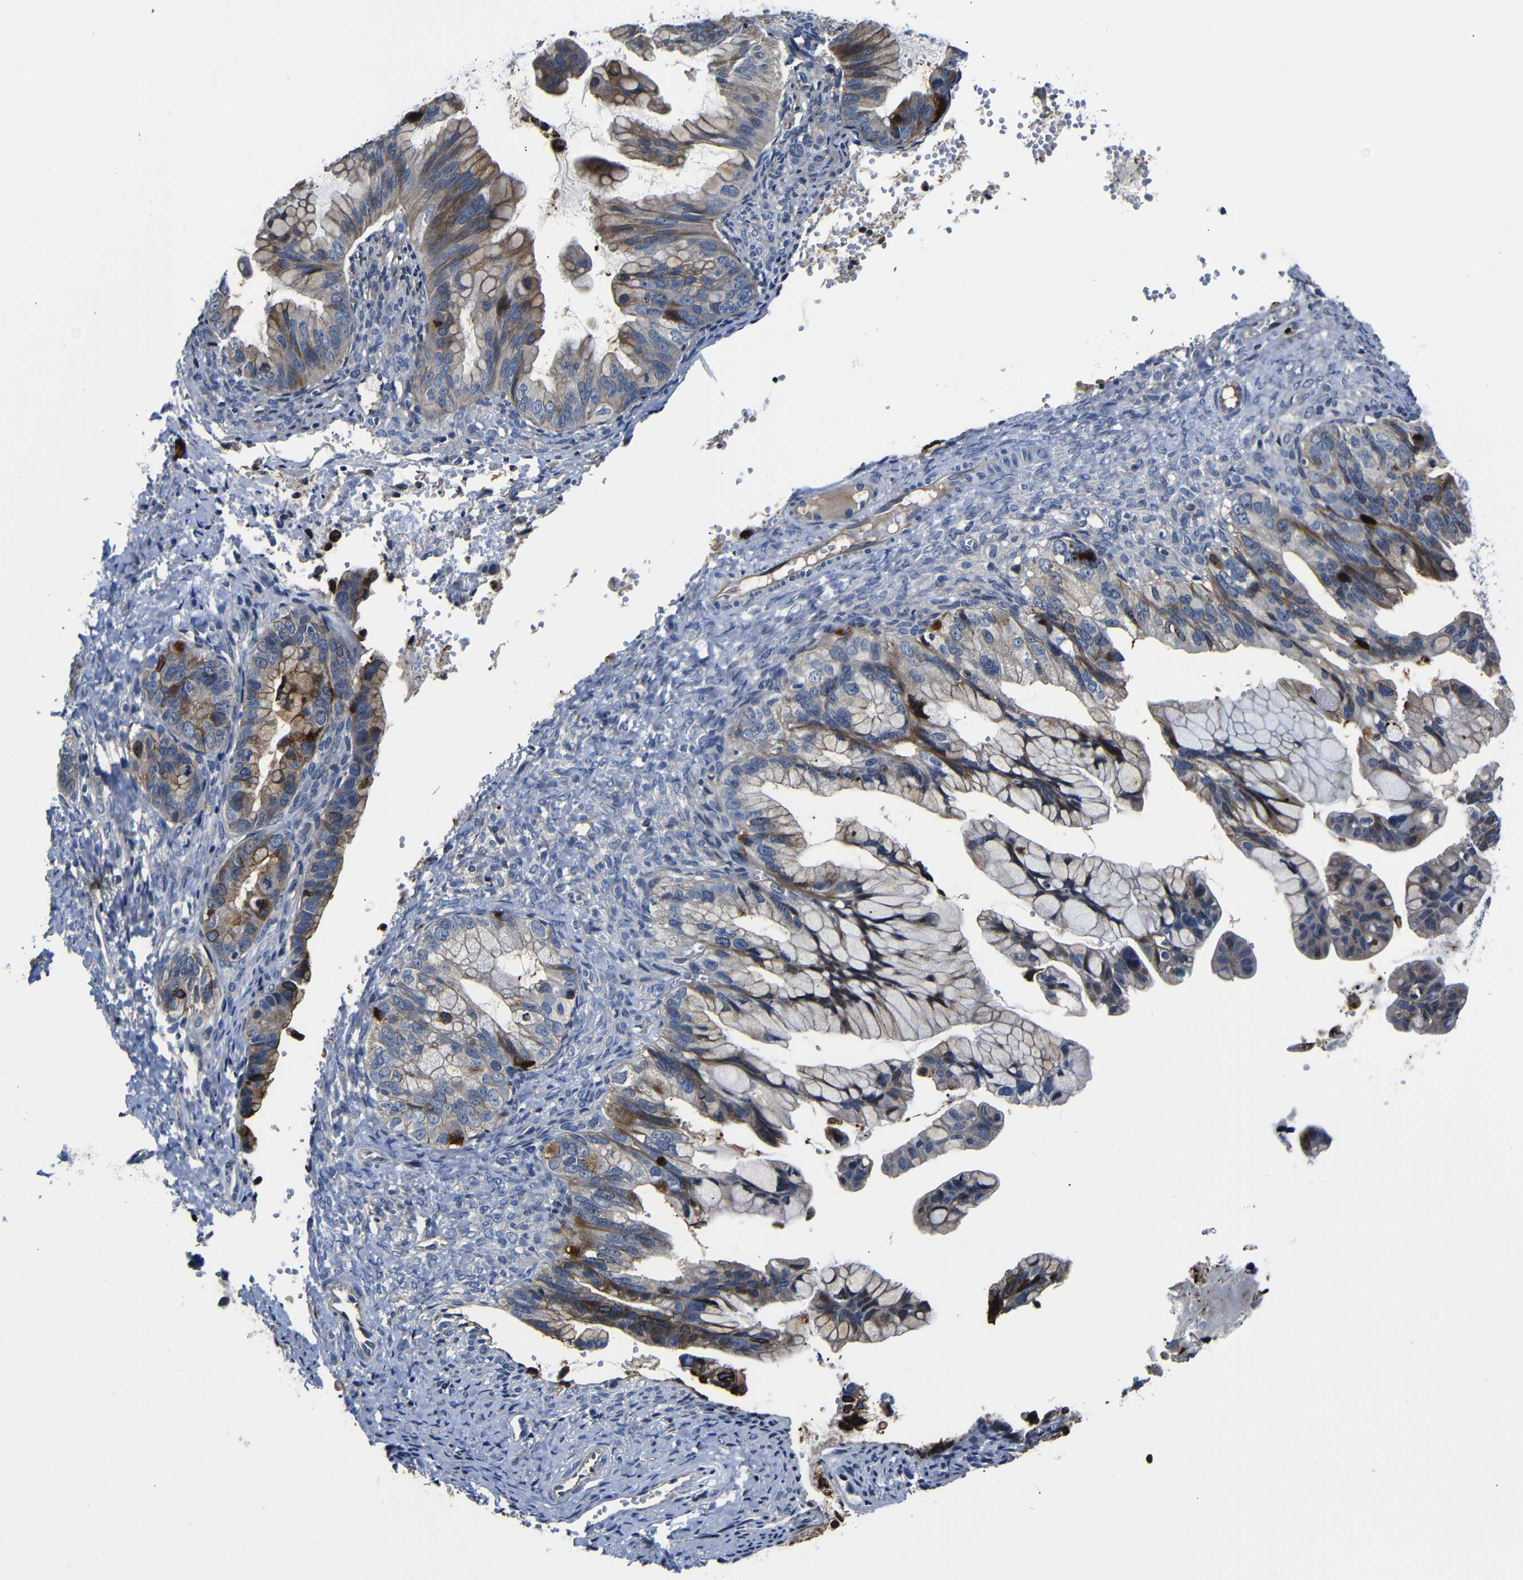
{"staining": {"intensity": "moderate", "quantity": "<25%", "location": "cytoplasmic/membranous"}, "tissue": "ovarian cancer", "cell_type": "Tumor cells", "image_type": "cancer", "snomed": [{"axis": "morphology", "description": "Cystadenocarcinoma, mucinous, NOS"}, {"axis": "topography", "description": "Ovary"}], "caption": "Ovarian cancer (mucinous cystadenocarcinoma) stained with a brown dye reveals moderate cytoplasmic/membranous positive staining in approximately <25% of tumor cells.", "gene": "AFDN", "patient": {"sex": "female", "age": 36}}